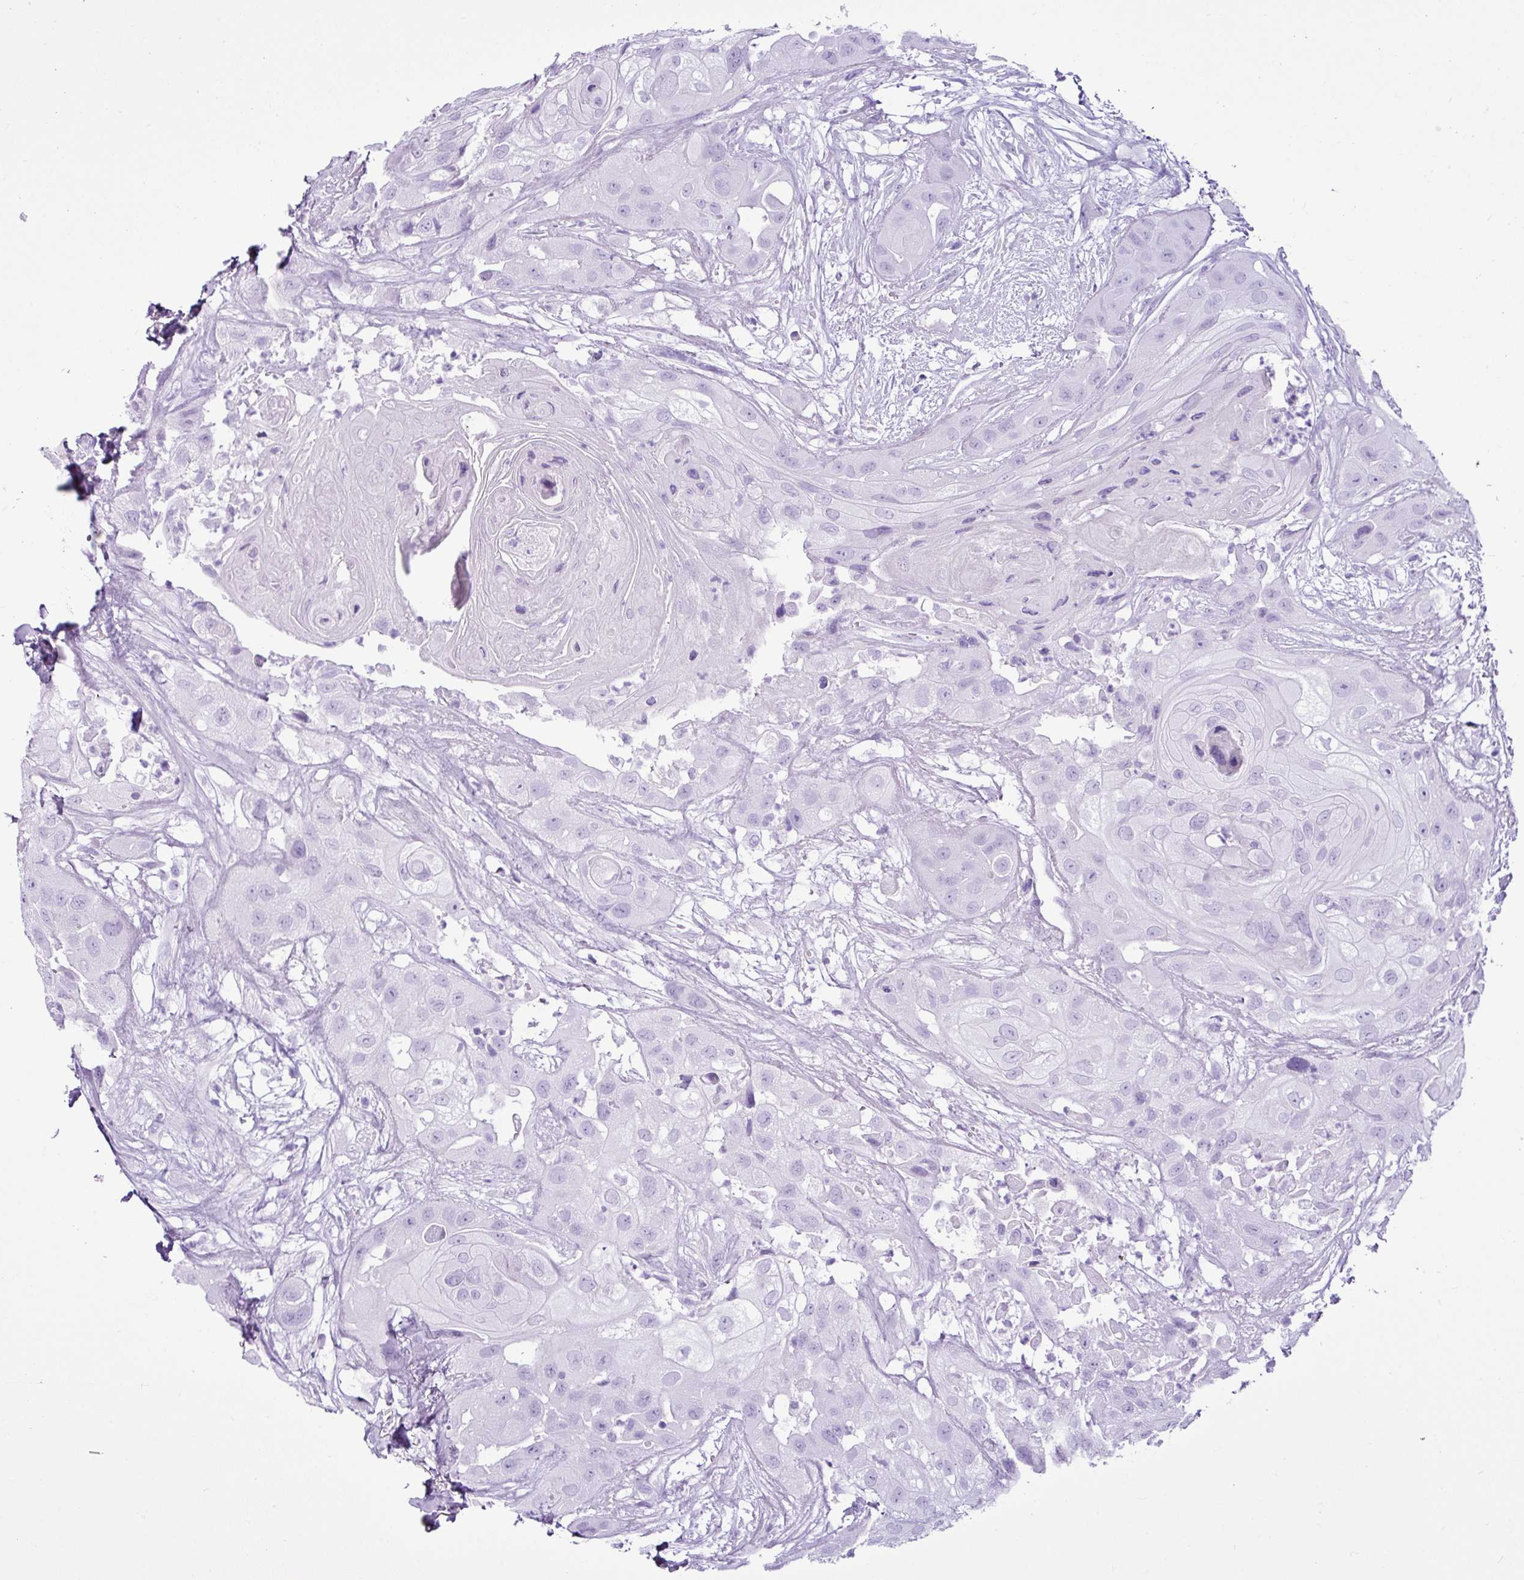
{"staining": {"intensity": "negative", "quantity": "none", "location": "none"}, "tissue": "head and neck cancer", "cell_type": "Tumor cells", "image_type": "cancer", "snomed": [{"axis": "morphology", "description": "Squamous cell carcinoma, NOS"}, {"axis": "topography", "description": "Head-Neck"}], "caption": "Immunohistochemistry micrograph of head and neck squamous cell carcinoma stained for a protein (brown), which displays no staining in tumor cells. The staining is performed using DAB (3,3'-diaminobenzidine) brown chromogen with nuclei counter-stained in using hematoxylin.", "gene": "LILRB4", "patient": {"sex": "male", "age": 83}}